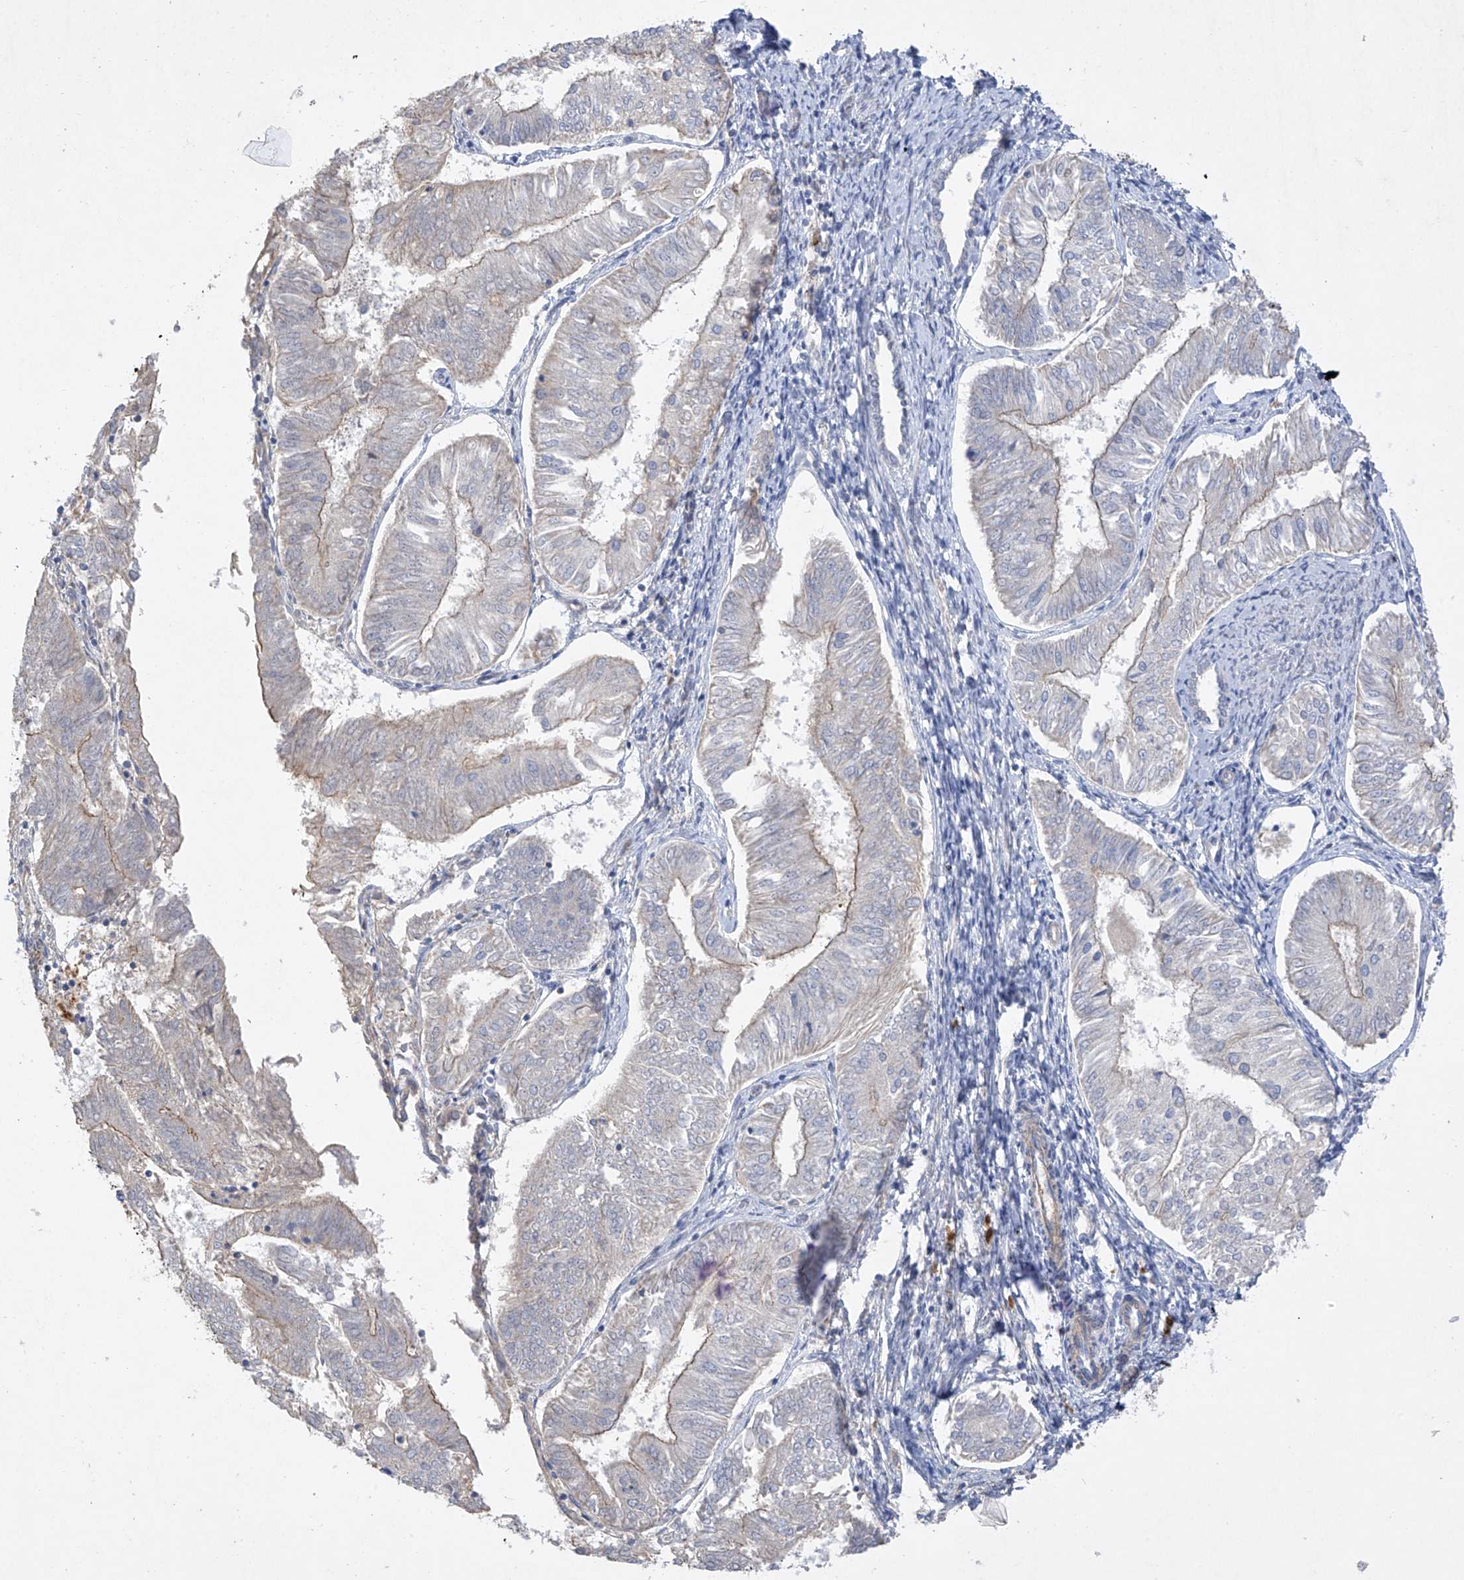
{"staining": {"intensity": "weak", "quantity": "25%-75%", "location": "cytoplasmic/membranous"}, "tissue": "endometrial cancer", "cell_type": "Tumor cells", "image_type": "cancer", "snomed": [{"axis": "morphology", "description": "Adenocarcinoma, NOS"}, {"axis": "topography", "description": "Endometrium"}], "caption": "High-magnification brightfield microscopy of endometrial cancer stained with DAB (3,3'-diaminobenzidine) (brown) and counterstained with hematoxylin (blue). tumor cells exhibit weak cytoplasmic/membranous expression is appreciated in about25%-75% of cells.", "gene": "PRSS12", "patient": {"sex": "female", "age": 58}}